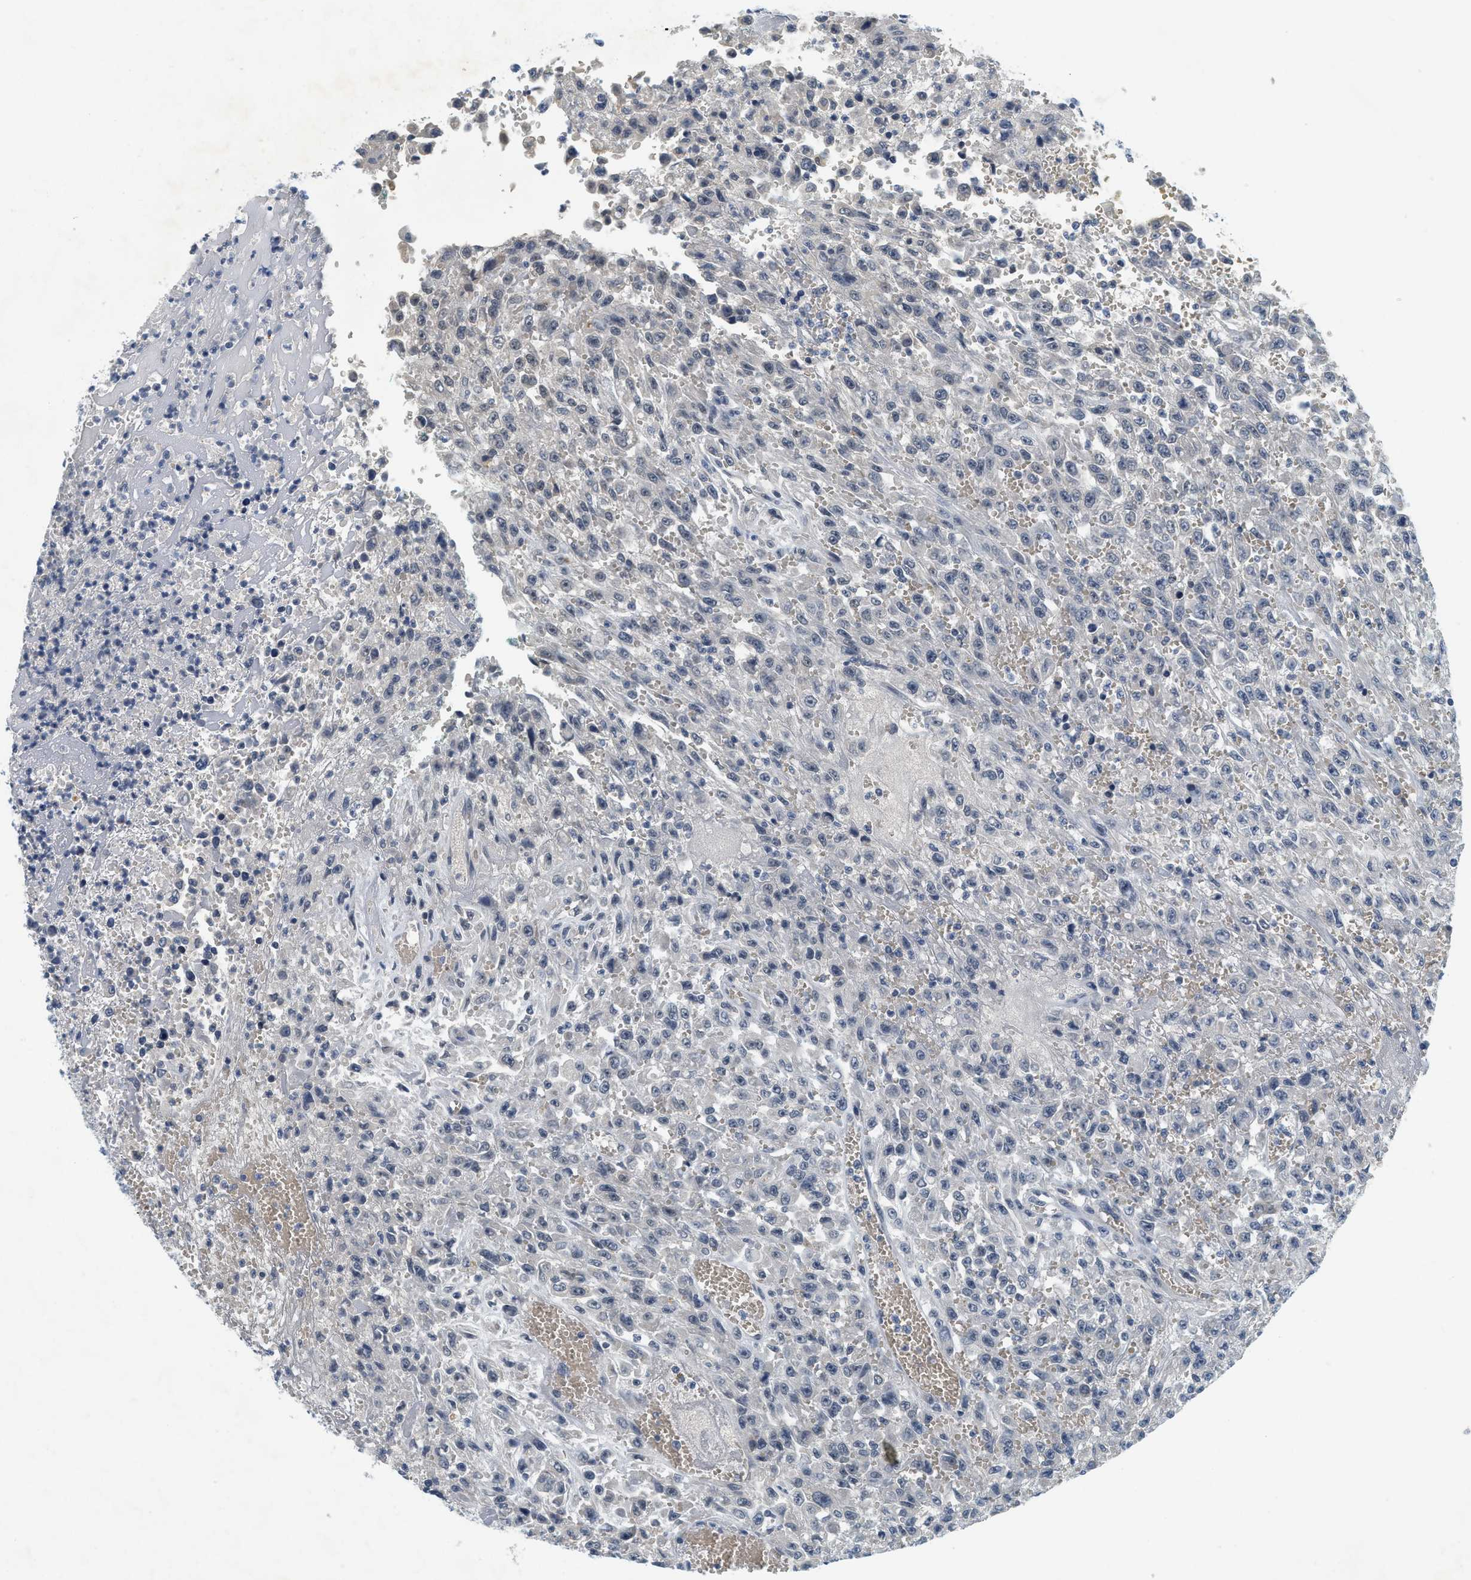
{"staining": {"intensity": "negative", "quantity": "none", "location": "none"}, "tissue": "urothelial cancer", "cell_type": "Tumor cells", "image_type": "cancer", "snomed": [{"axis": "morphology", "description": "Urothelial carcinoma, High grade"}, {"axis": "topography", "description": "Urinary bladder"}], "caption": "Urothelial cancer stained for a protein using IHC displays no staining tumor cells.", "gene": "MZF1", "patient": {"sex": "male", "age": 46}}